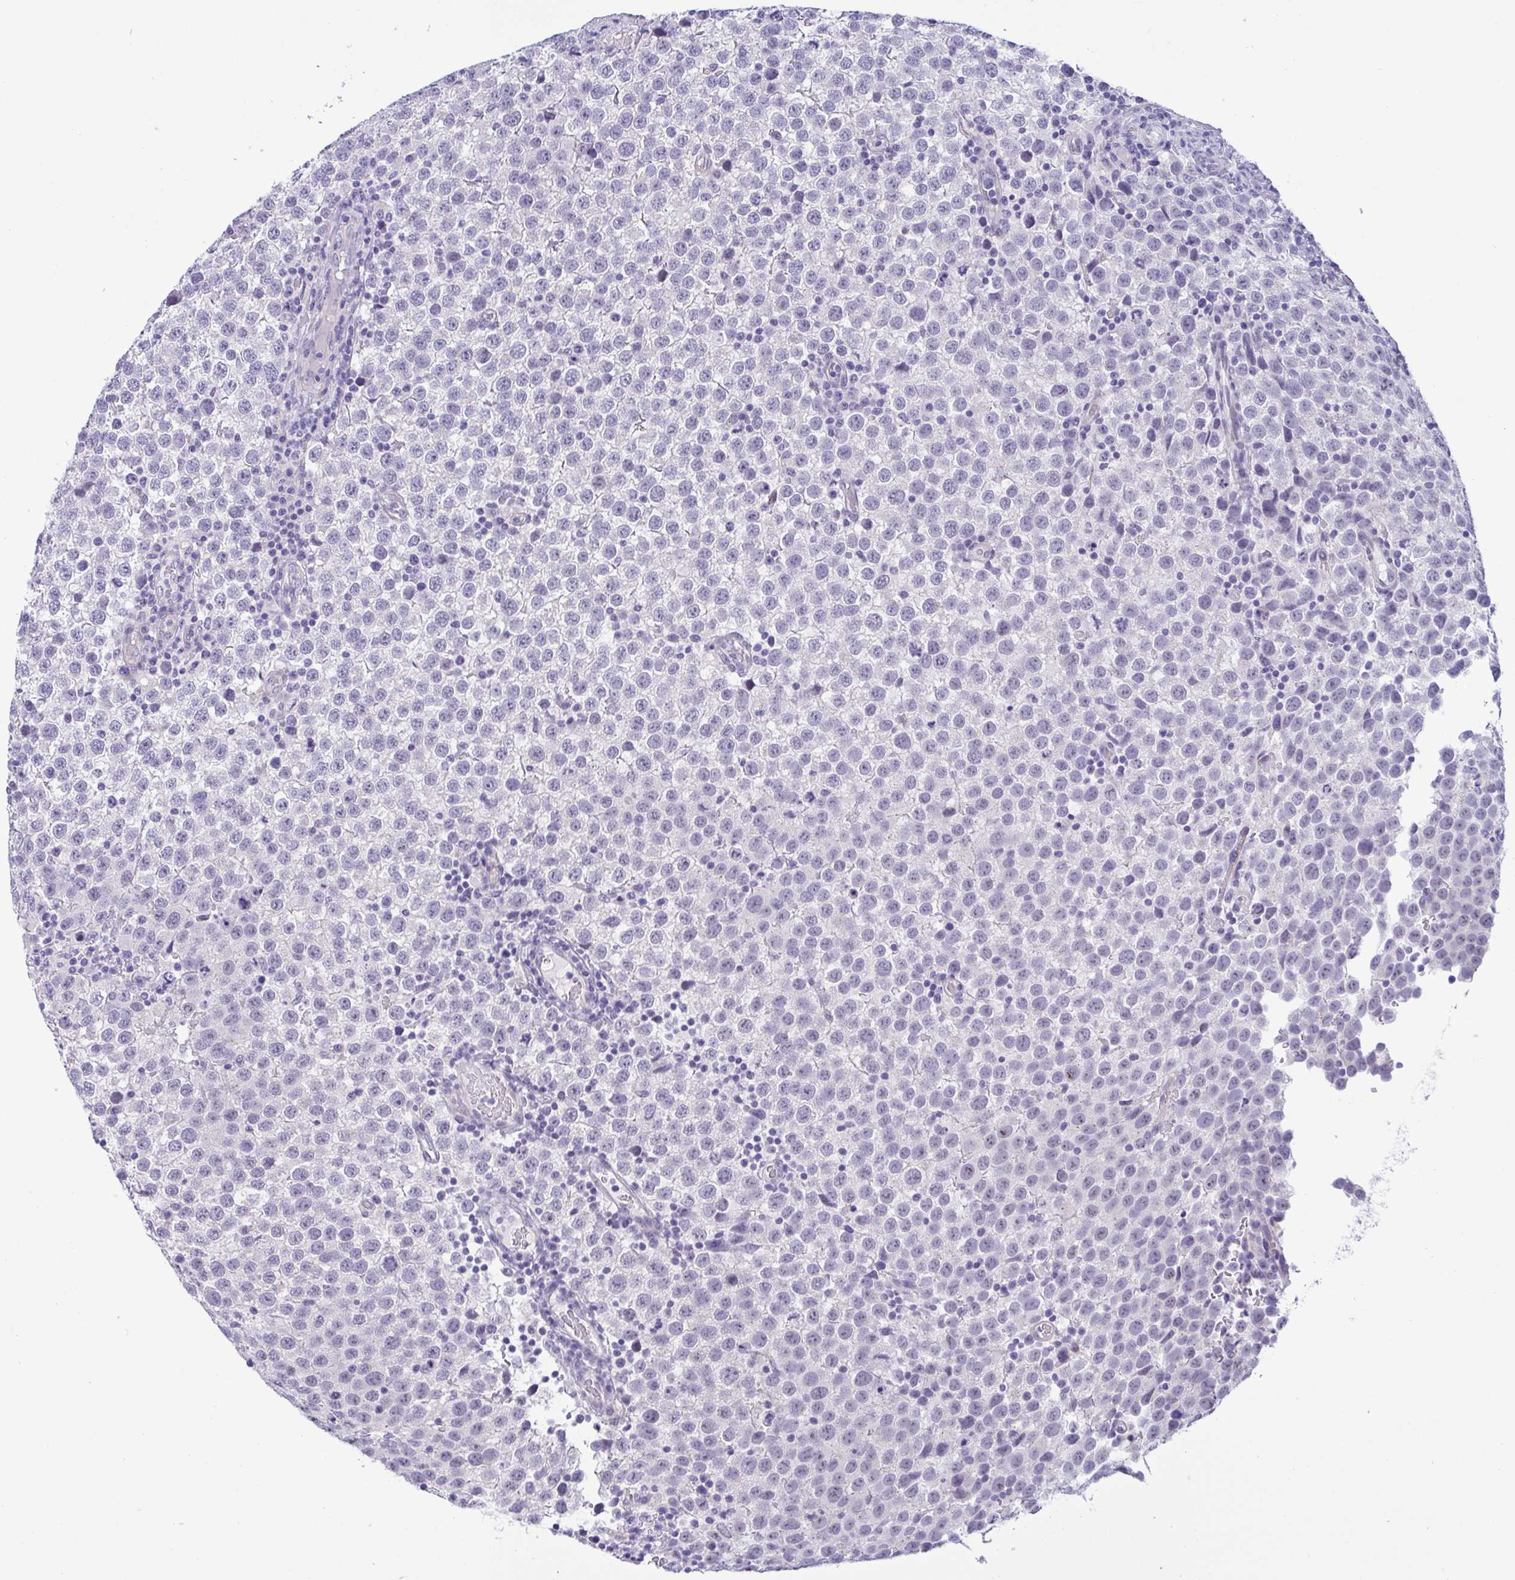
{"staining": {"intensity": "negative", "quantity": "none", "location": "none"}, "tissue": "testis cancer", "cell_type": "Tumor cells", "image_type": "cancer", "snomed": [{"axis": "morphology", "description": "Seminoma, NOS"}, {"axis": "topography", "description": "Testis"}], "caption": "There is no significant expression in tumor cells of testis cancer (seminoma).", "gene": "MYL7", "patient": {"sex": "male", "age": 34}}